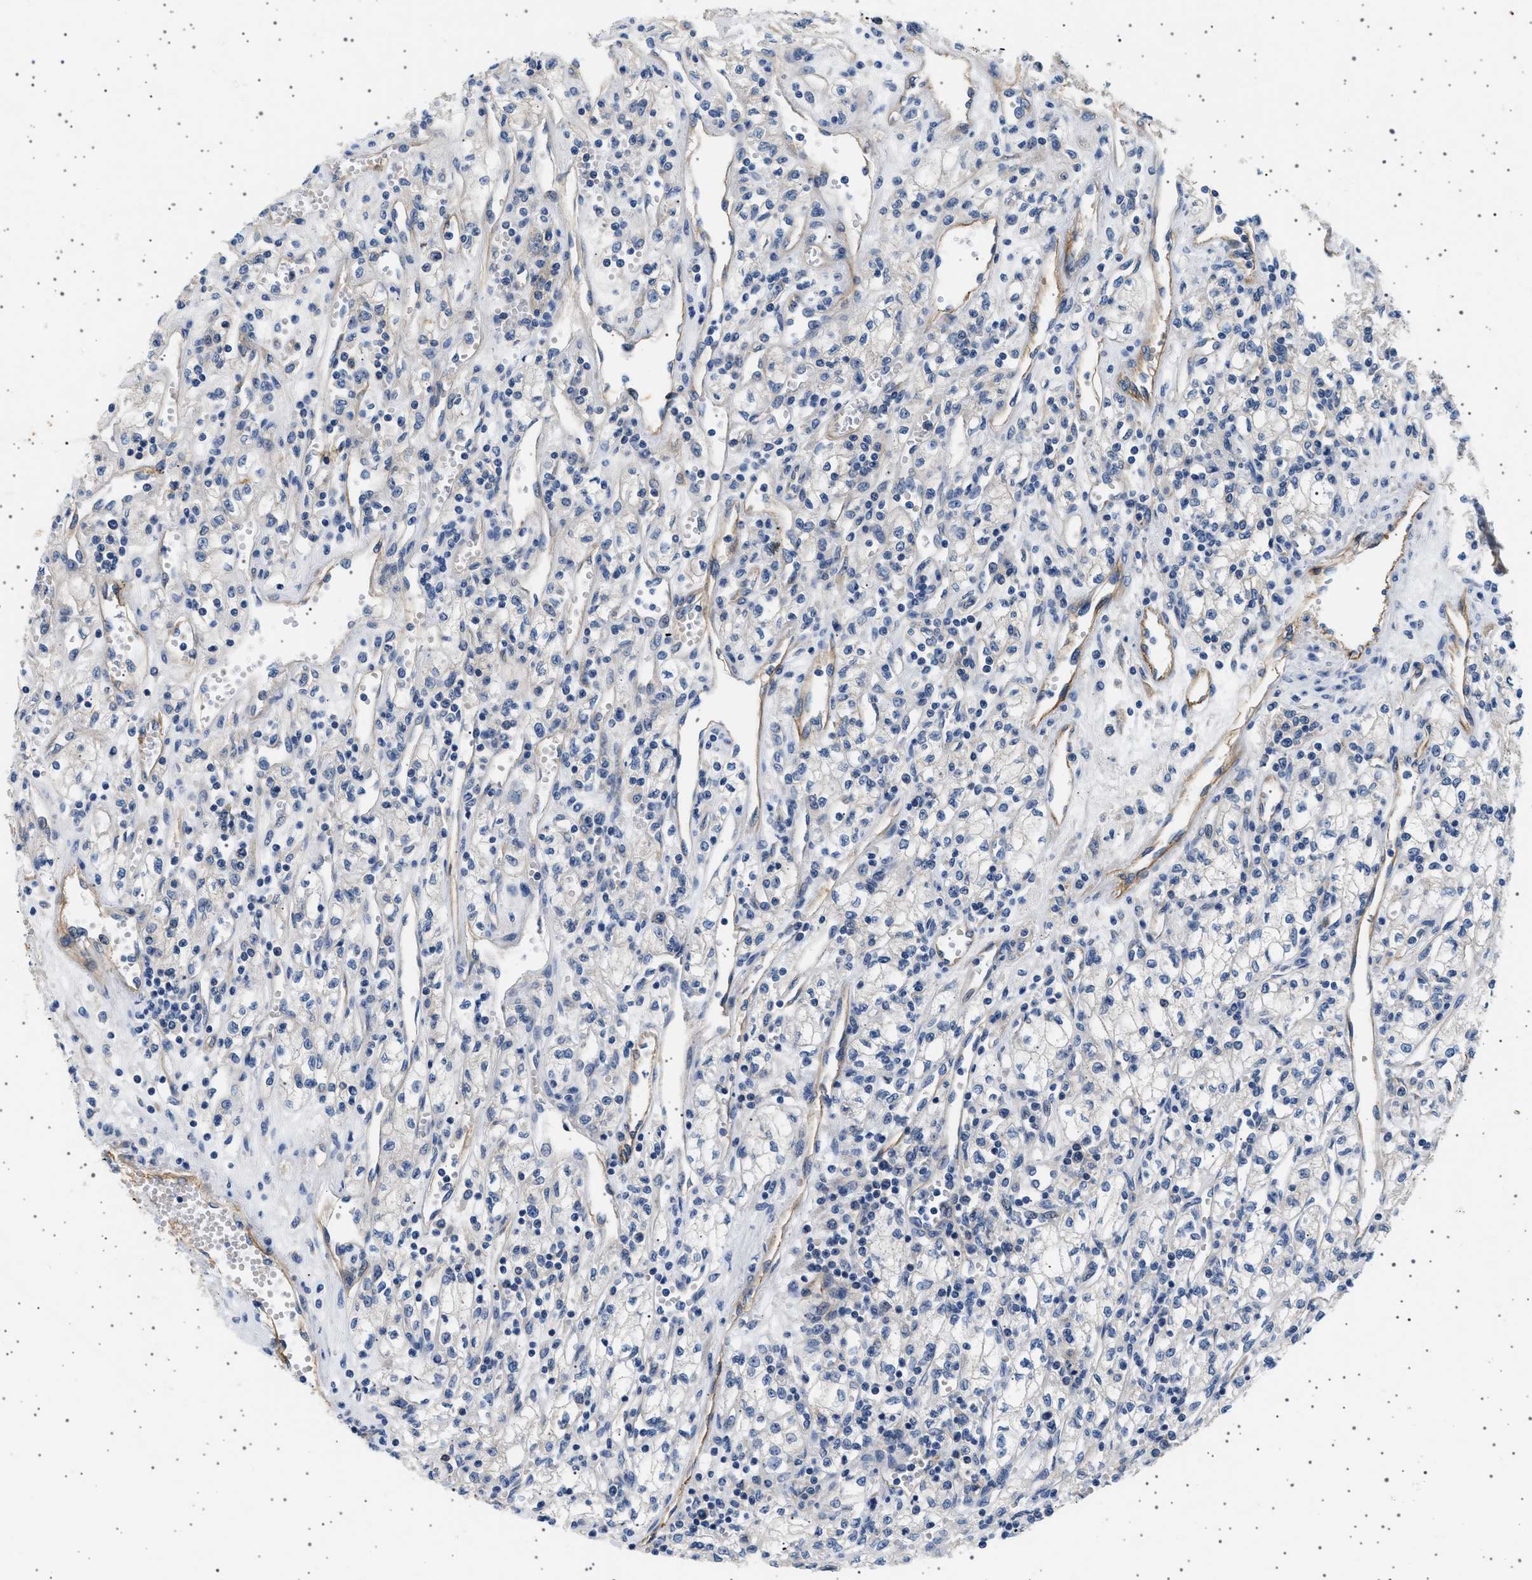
{"staining": {"intensity": "weak", "quantity": "25%-75%", "location": "cytoplasmic/membranous"}, "tissue": "renal cancer", "cell_type": "Tumor cells", "image_type": "cancer", "snomed": [{"axis": "morphology", "description": "Adenocarcinoma, NOS"}, {"axis": "topography", "description": "Kidney"}], "caption": "DAB (3,3'-diaminobenzidine) immunohistochemical staining of adenocarcinoma (renal) demonstrates weak cytoplasmic/membranous protein expression in approximately 25%-75% of tumor cells.", "gene": "PLPP6", "patient": {"sex": "male", "age": 59}}